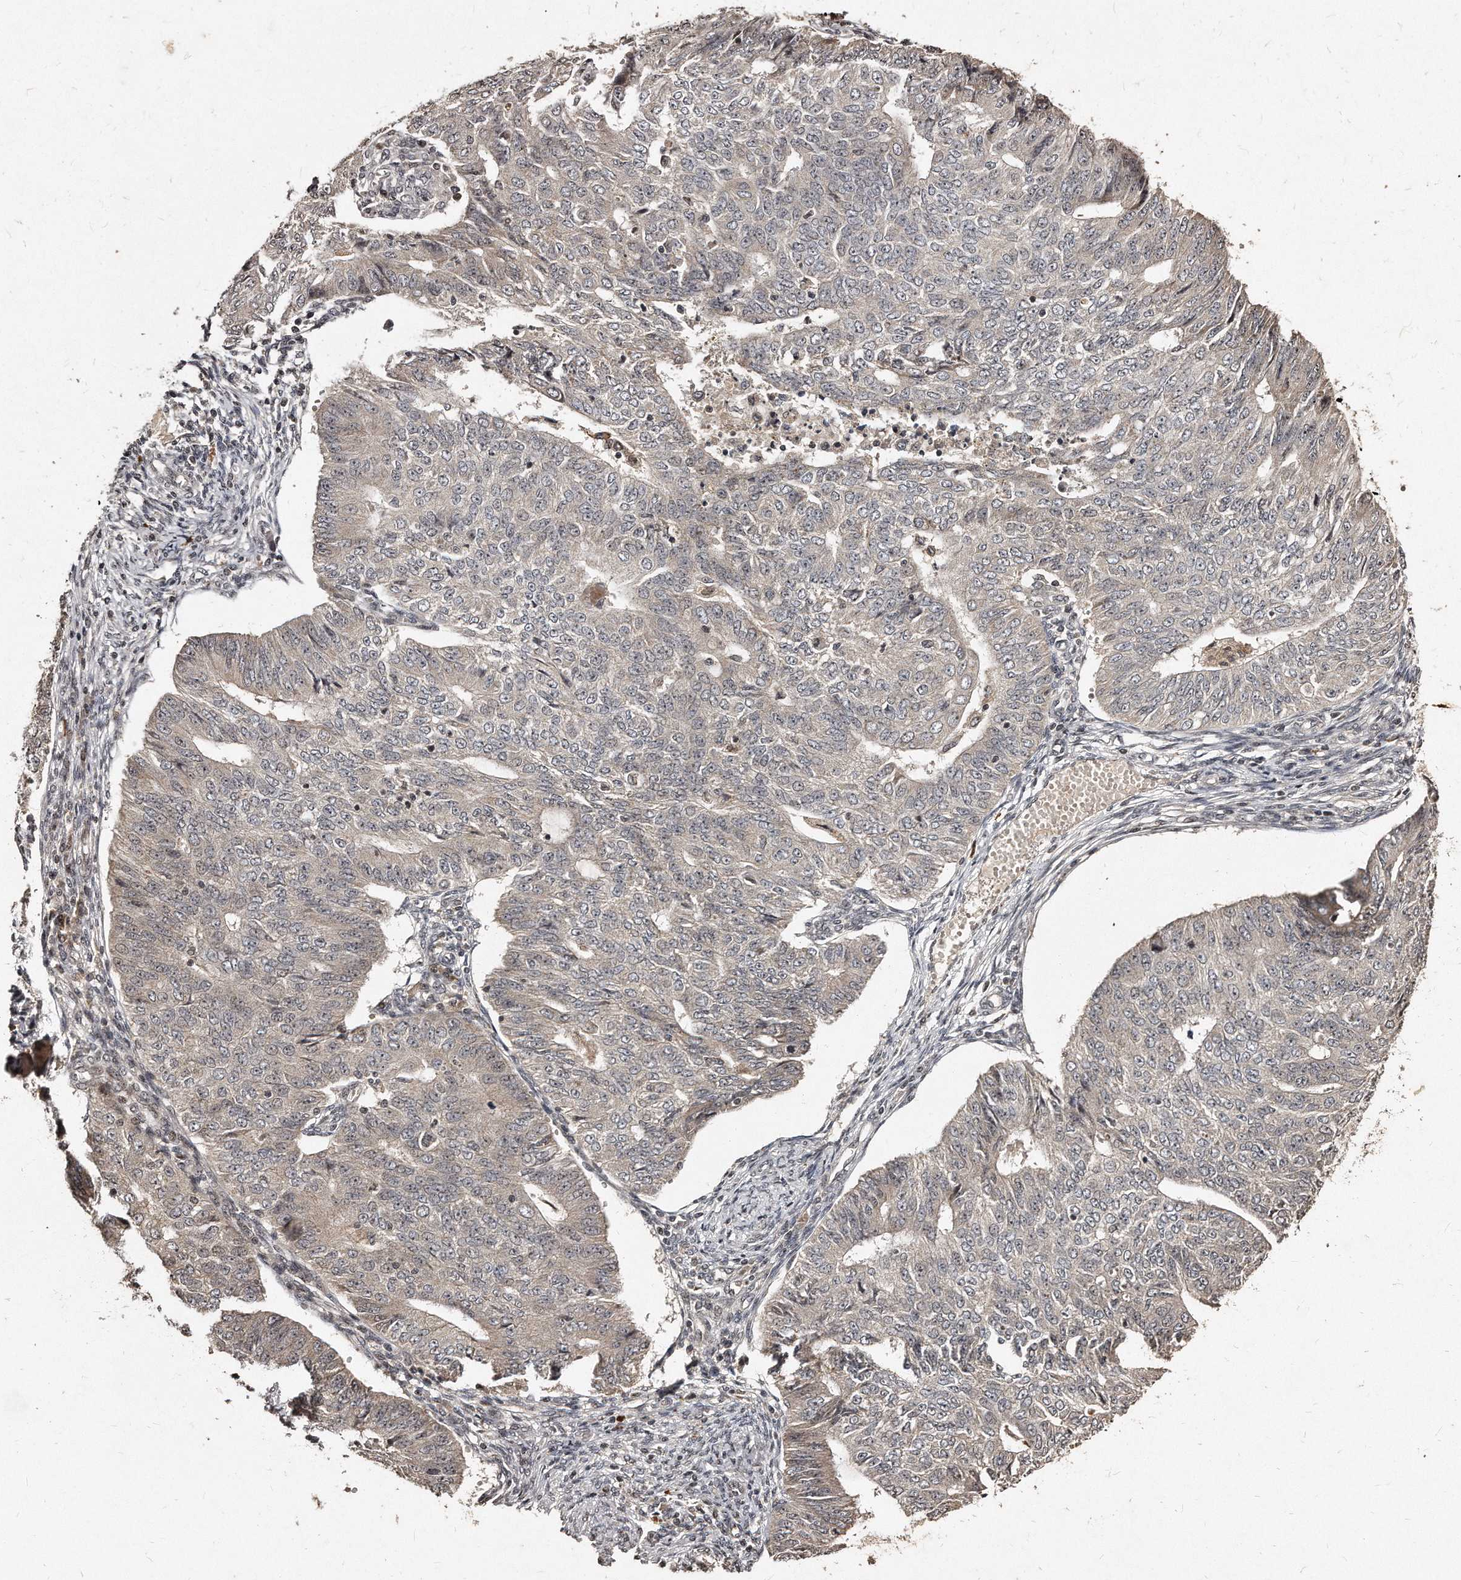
{"staining": {"intensity": "weak", "quantity": "<25%", "location": "cytoplasmic/membranous"}, "tissue": "endometrial cancer", "cell_type": "Tumor cells", "image_type": "cancer", "snomed": [{"axis": "morphology", "description": "Adenocarcinoma, NOS"}, {"axis": "topography", "description": "Endometrium"}], "caption": "High magnification brightfield microscopy of endometrial adenocarcinoma stained with DAB (brown) and counterstained with hematoxylin (blue): tumor cells show no significant positivity.", "gene": "TSHR", "patient": {"sex": "female", "age": 32}}